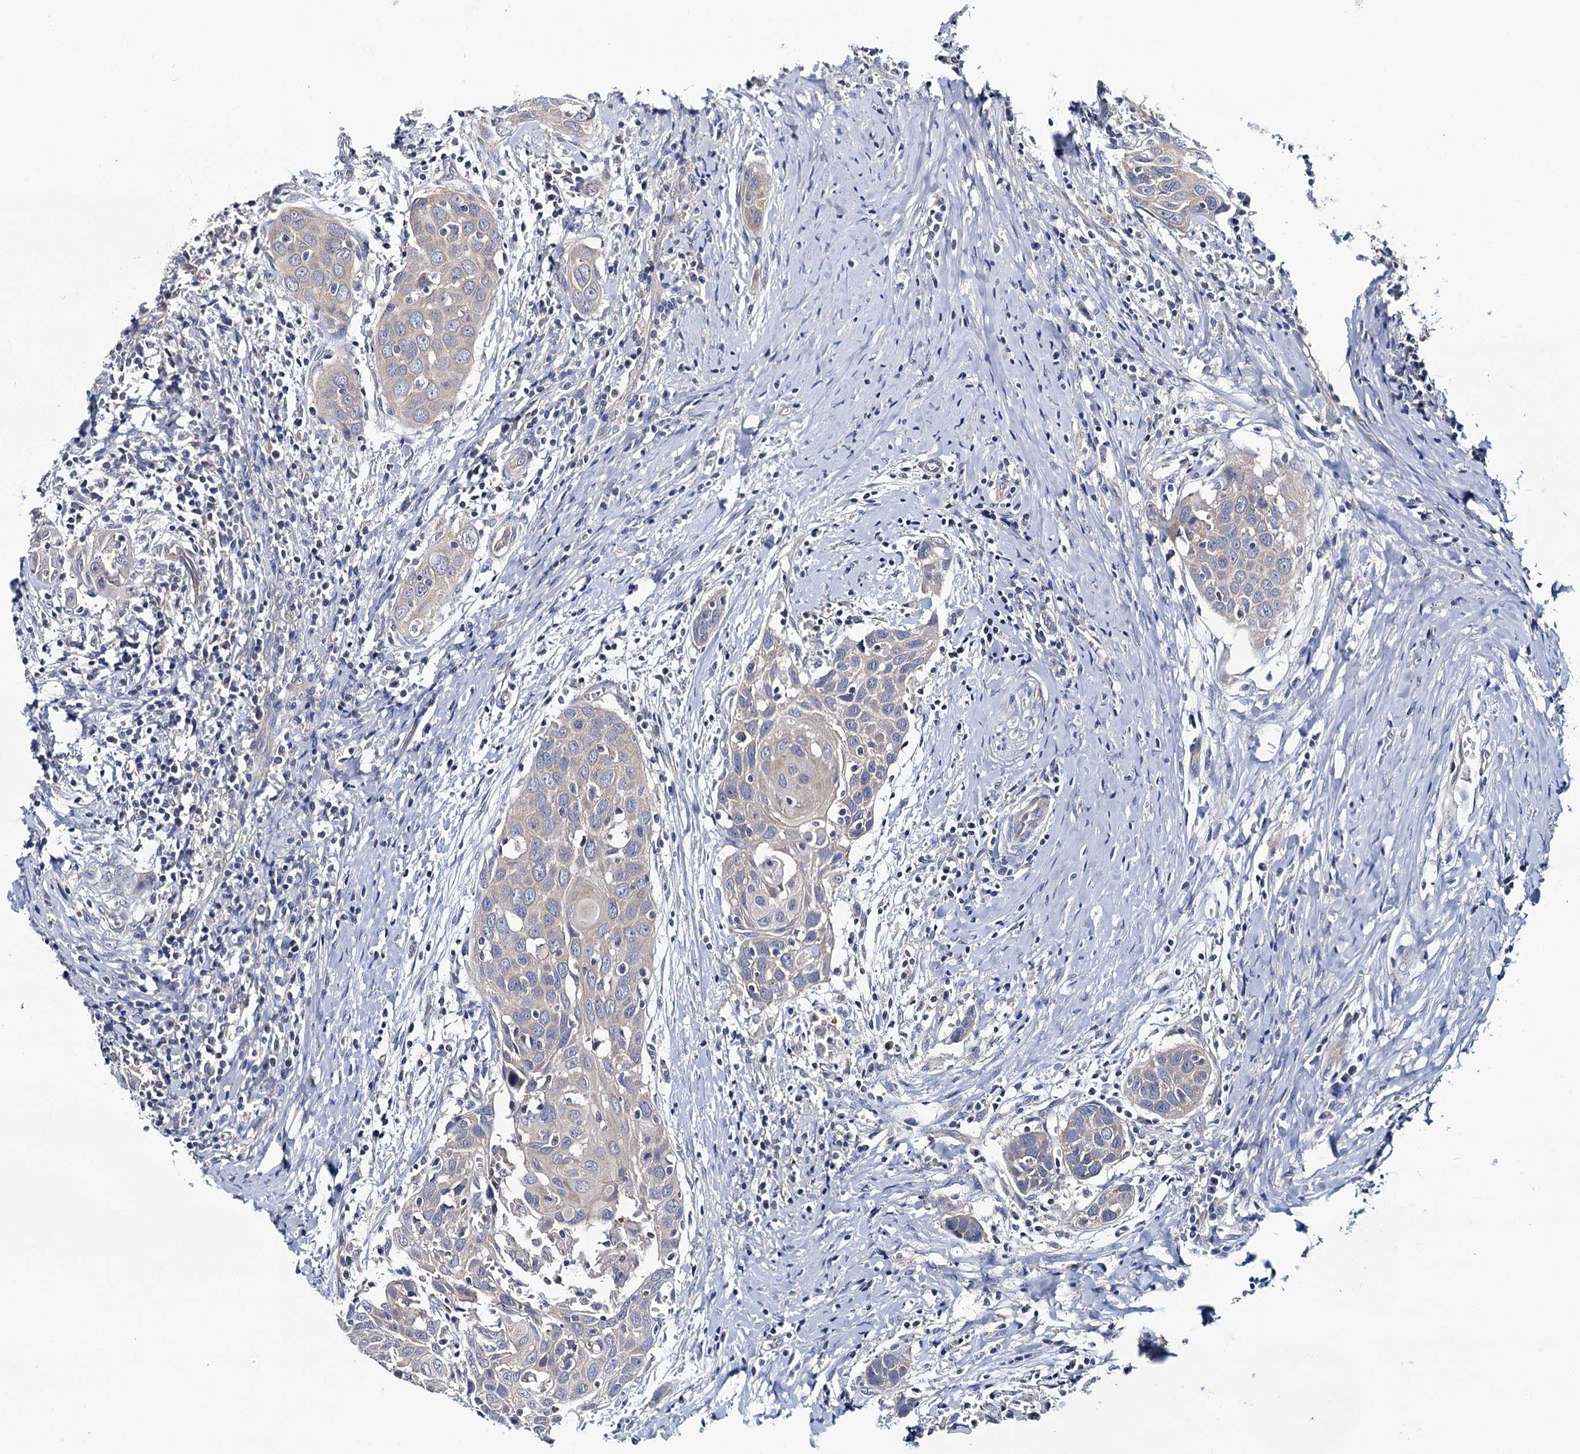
{"staining": {"intensity": "weak", "quantity": "25%-75%", "location": "cytoplasmic/membranous"}, "tissue": "head and neck cancer", "cell_type": "Tumor cells", "image_type": "cancer", "snomed": [{"axis": "morphology", "description": "Squamous cell carcinoma, NOS"}, {"axis": "topography", "description": "Oral tissue"}, {"axis": "topography", "description": "Head-Neck"}], "caption": "A brown stain highlights weak cytoplasmic/membranous positivity of a protein in squamous cell carcinoma (head and neck) tumor cells. Immunohistochemistry stains the protein in brown and the nuclei are stained blue.", "gene": "CEP295", "patient": {"sex": "female", "age": 50}}